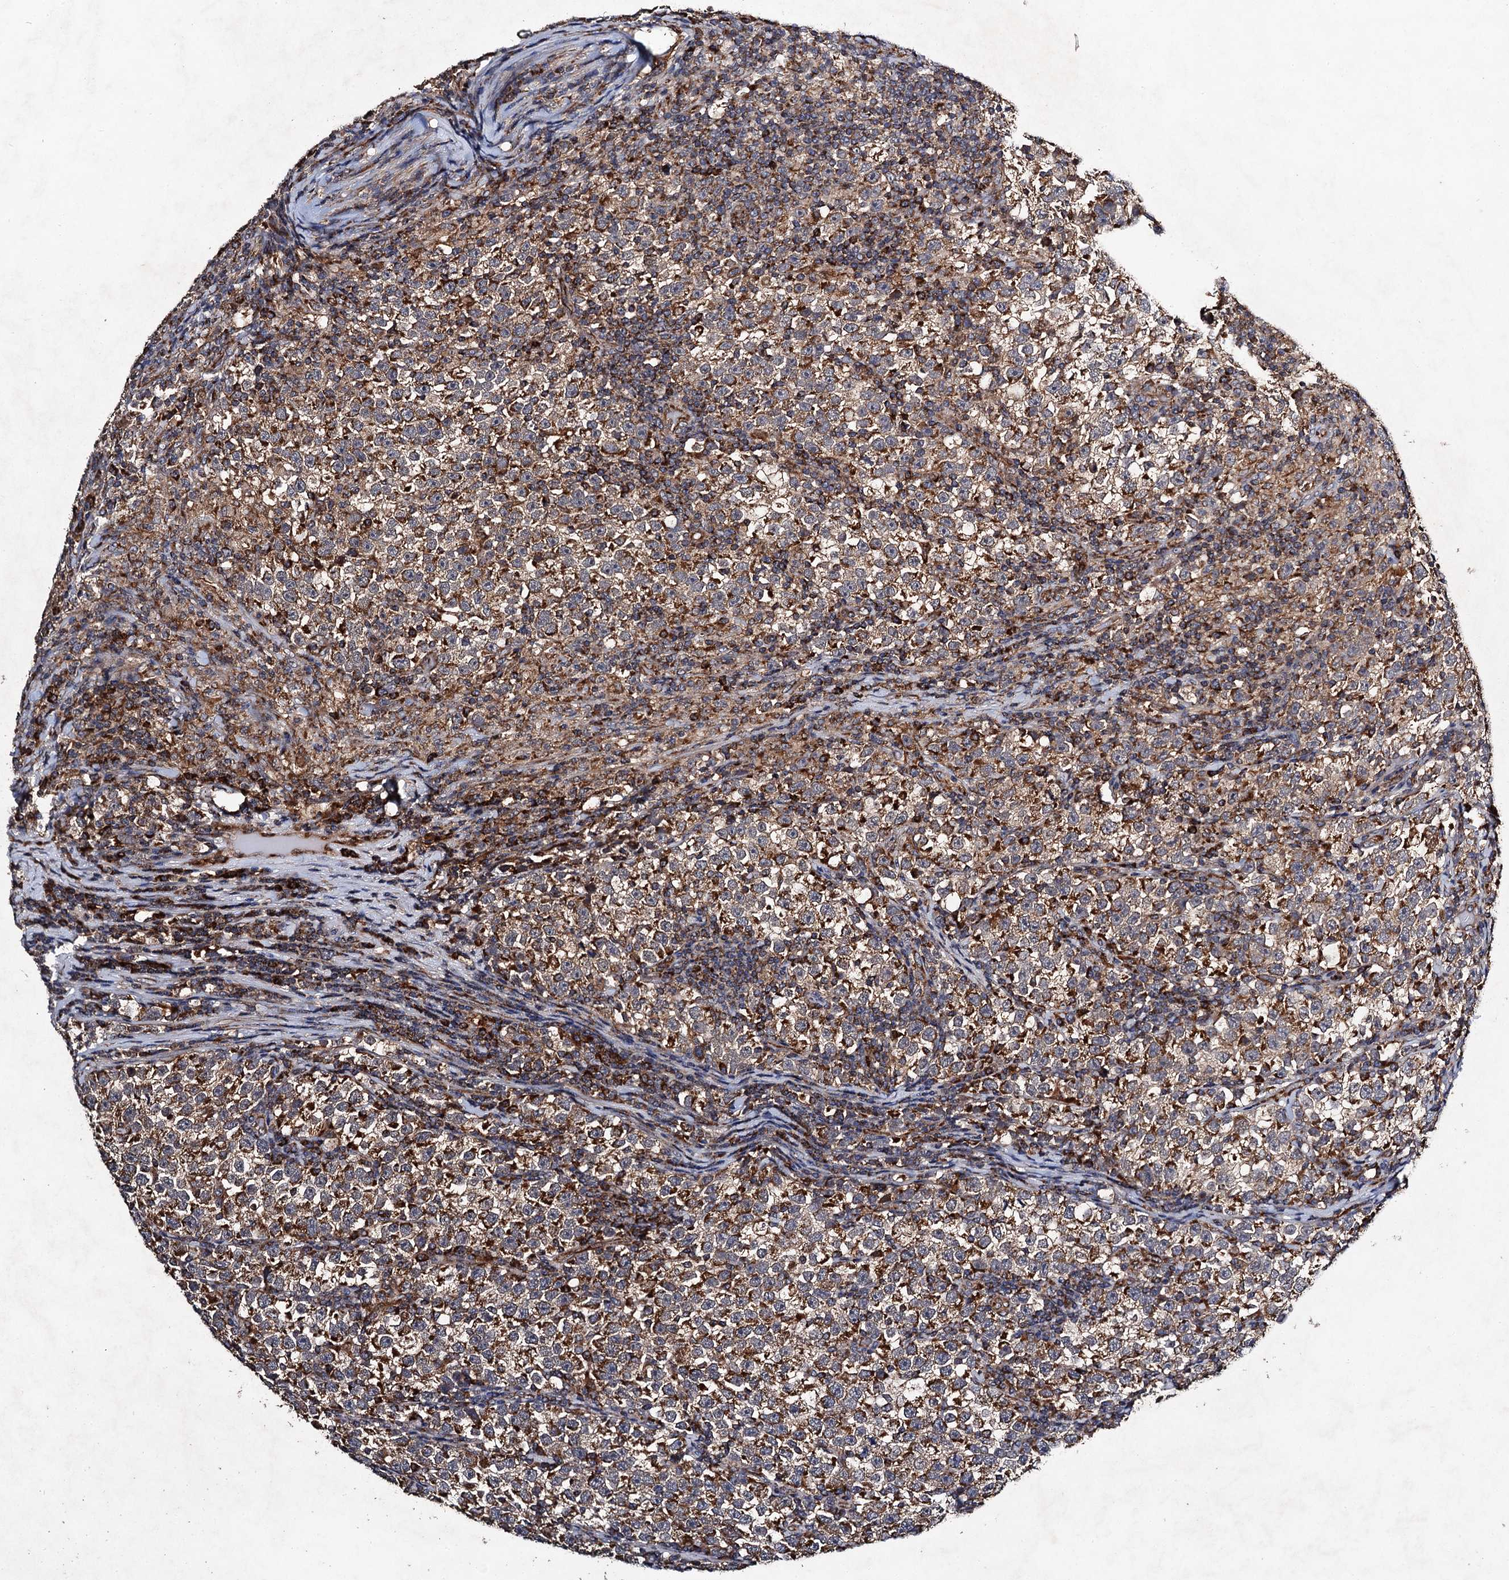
{"staining": {"intensity": "moderate", "quantity": ">75%", "location": "cytoplasmic/membranous"}, "tissue": "testis cancer", "cell_type": "Tumor cells", "image_type": "cancer", "snomed": [{"axis": "morphology", "description": "Normal tissue, NOS"}, {"axis": "morphology", "description": "Seminoma, NOS"}, {"axis": "topography", "description": "Testis"}], "caption": "The micrograph exhibits staining of testis cancer (seminoma), revealing moderate cytoplasmic/membranous protein expression (brown color) within tumor cells.", "gene": "NDUFA13", "patient": {"sex": "male", "age": 43}}